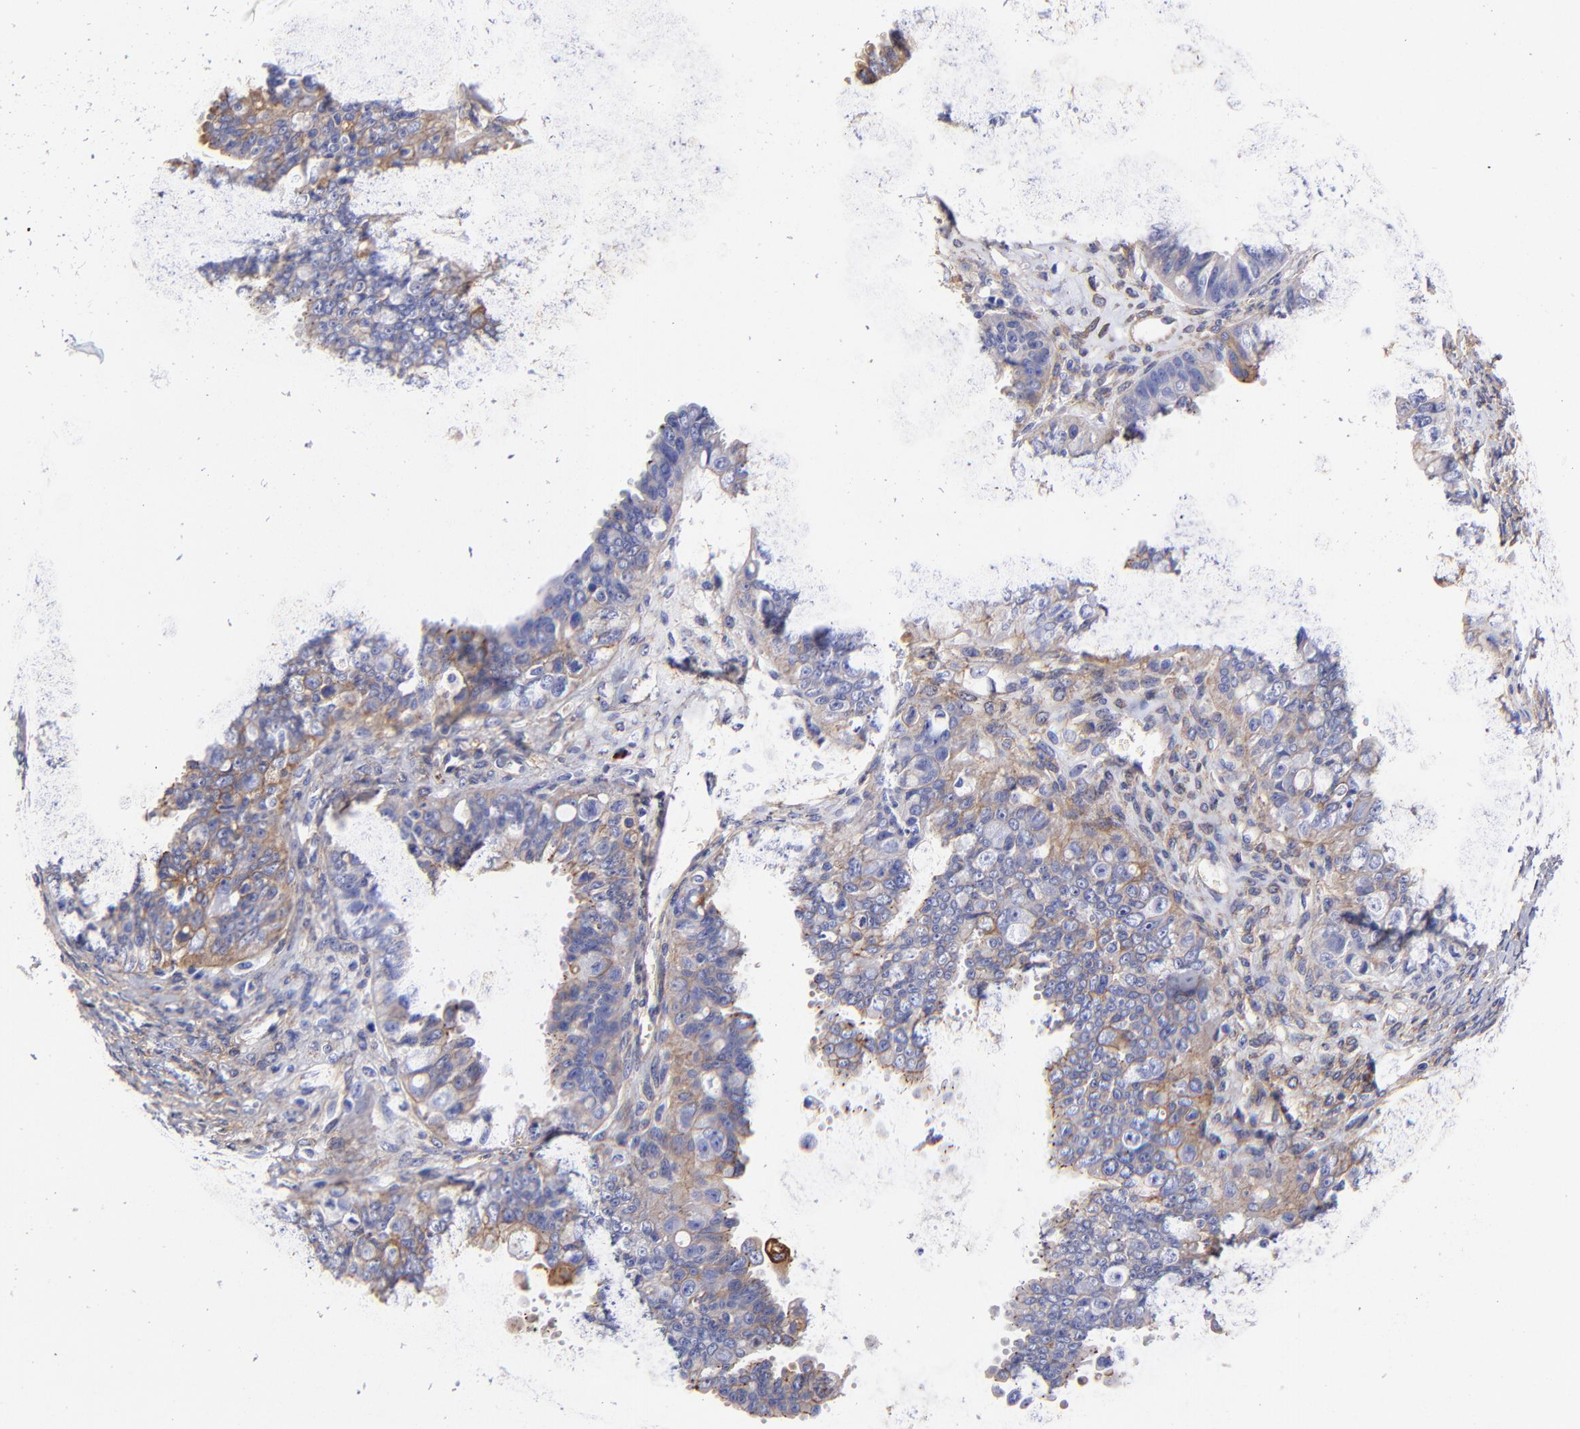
{"staining": {"intensity": "moderate", "quantity": "25%-75%", "location": "cytoplasmic/membranous"}, "tissue": "ovarian cancer", "cell_type": "Tumor cells", "image_type": "cancer", "snomed": [{"axis": "morphology", "description": "Carcinoma, endometroid"}, {"axis": "topography", "description": "Ovary"}], "caption": "Protein staining by immunohistochemistry shows moderate cytoplasmic/membranous positivity in about 25%-75% of tumor cells in ovarian endometroid carcinoma. The staining is performed using DAB (3,3'-diaminobenzidine) brown chromogen to label protein expression. The nuclei are counter-stained blue using hematoxylin.", "gene": "PPFIBP1", "patient": {"sex": "female", "age": 85}}